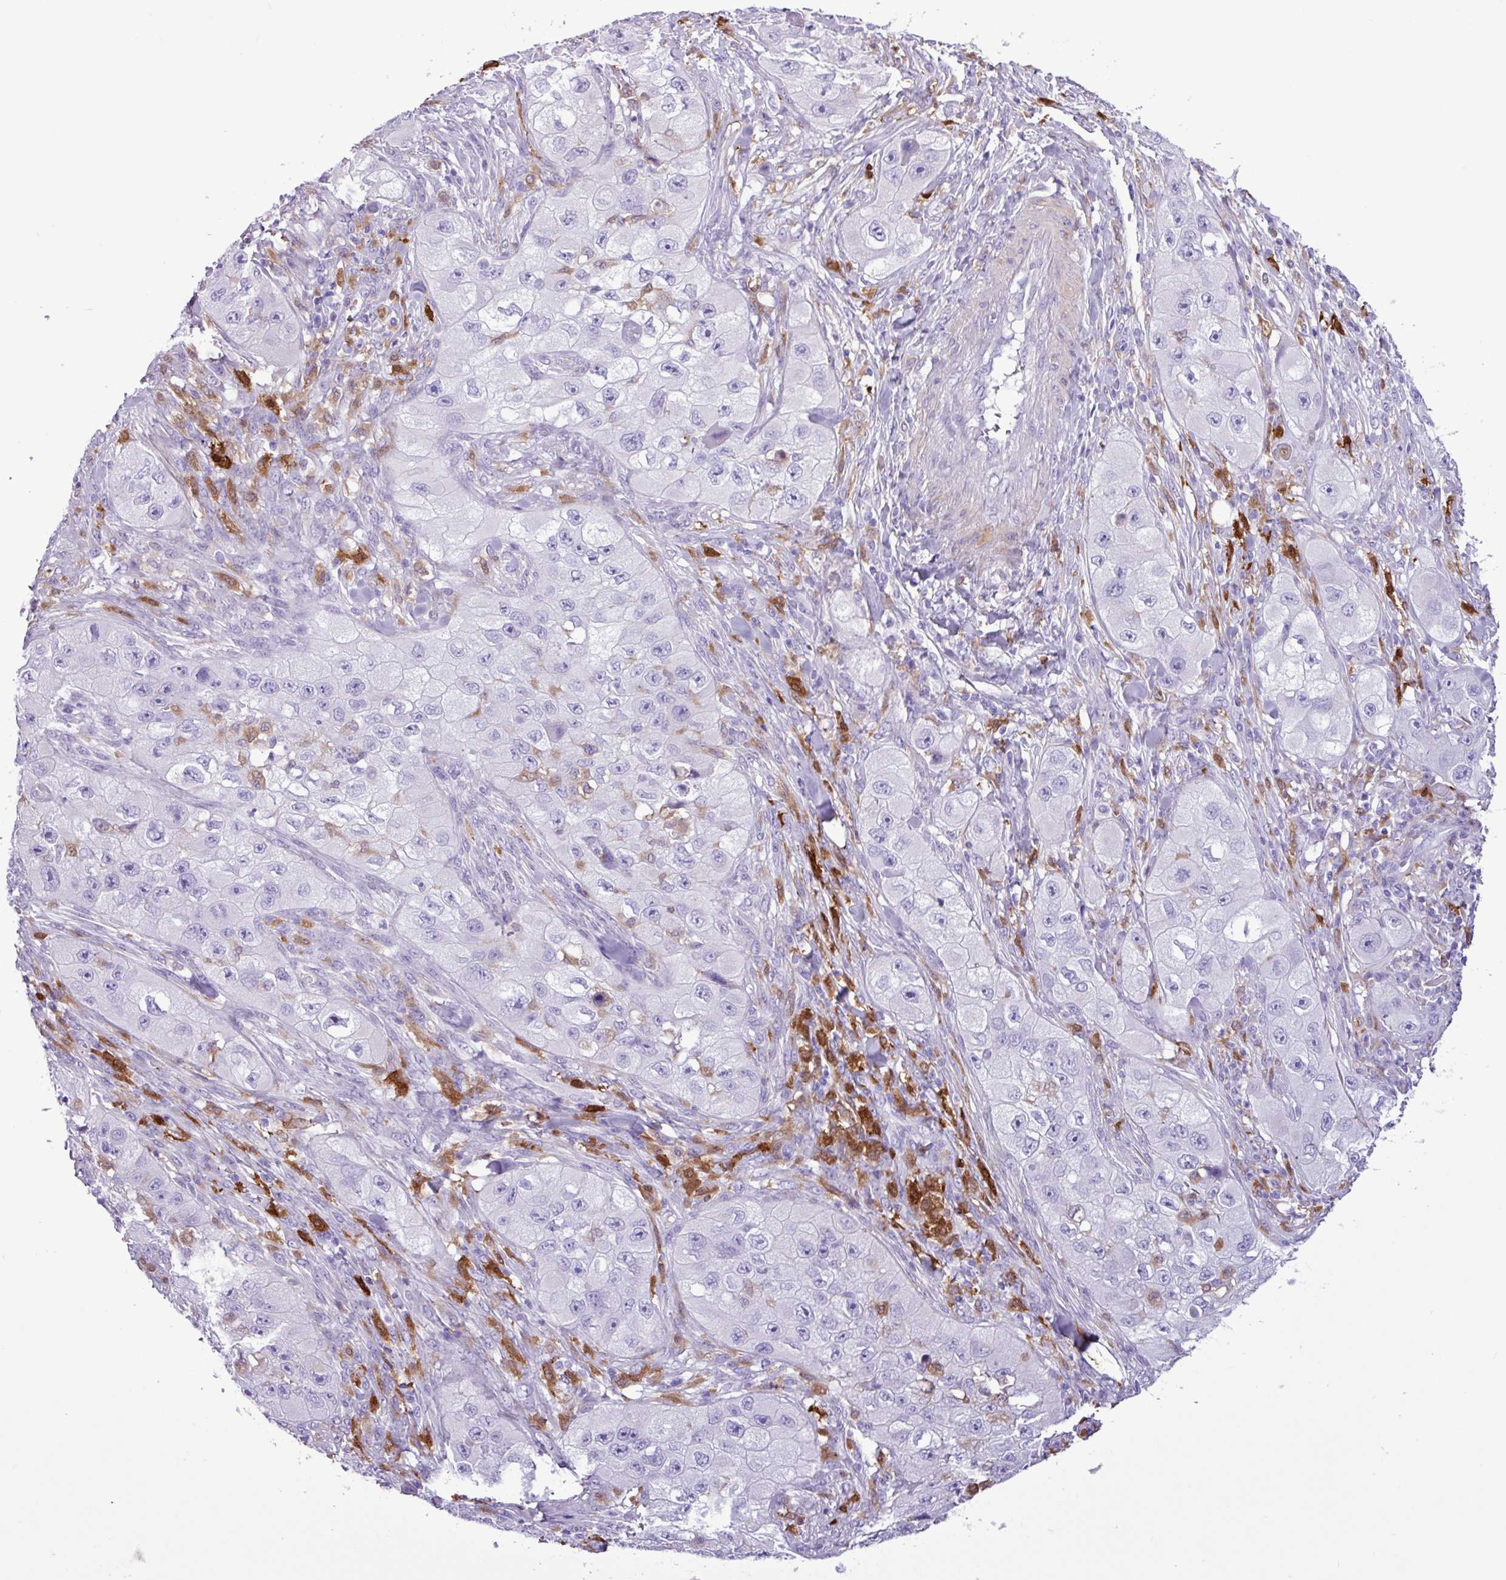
{"staining": {"intensity": "negative", "quantity": "none", "location": "none"}, "tissue": "skin cancer", "cell_type": "Tumor cells", "image_type": "cancer", "snomed": [{"axis": "morphology", "description": "Squamous cell carcinoma, NOS"}, {"axis": "topography", "description": "Skin"}, {"axis": "topography", "description": "Subcutis"}], "caption": "Immunohistochemical staining of human squamous cell carcinoma (skin) exhibits no significant positivity in tumor cells. (DAB (3,3'-diaminobenzidine) IHC, high magnification).", "gene": "TMEM200C", "patient": {"sex": "male", "age": 73}}